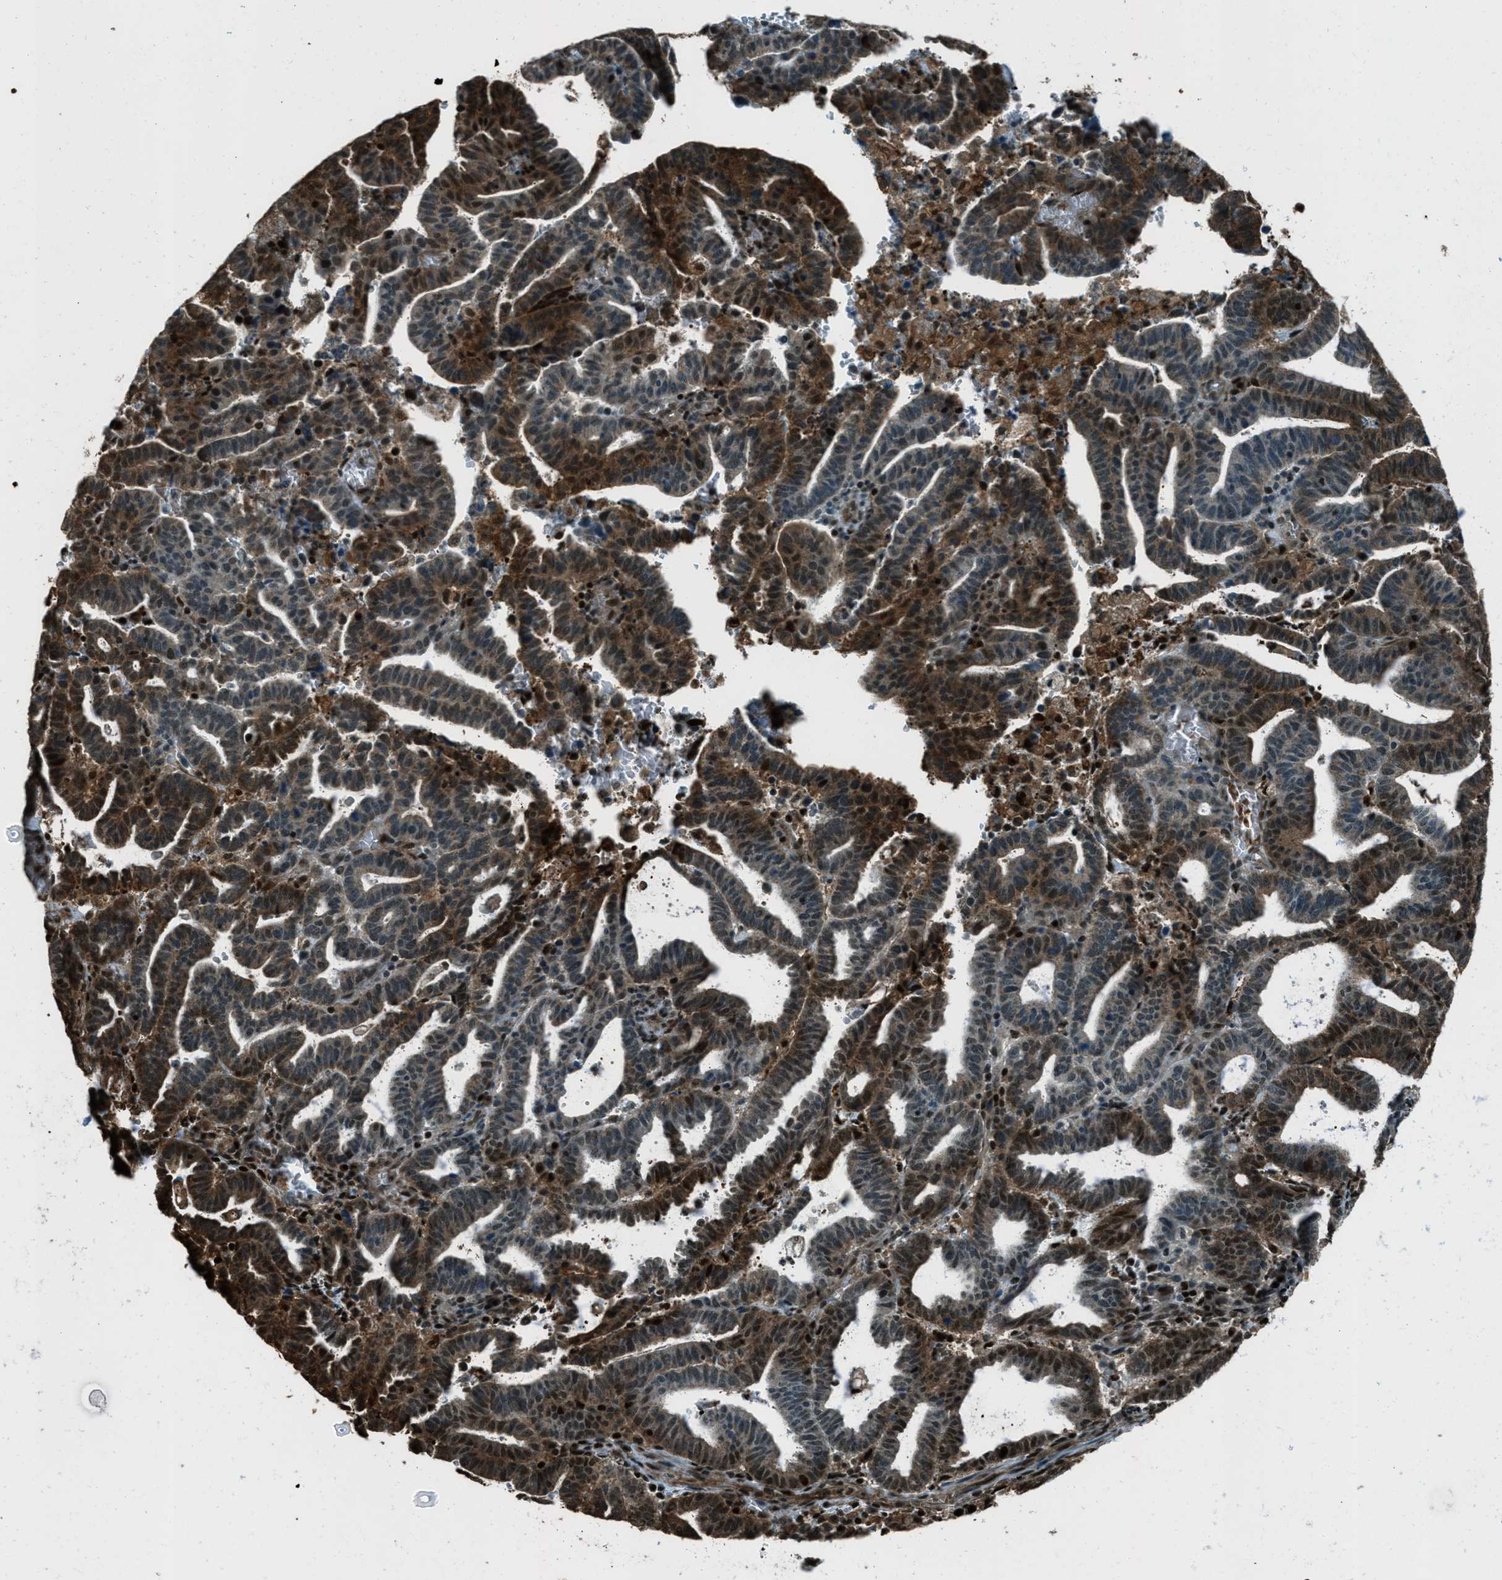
{"staining": {"intensity": "strong", "quantity": "25%-75%", "location": "cytoplasmic/membranous,nuclear"}, "tissue": "endometrial cancer", "cell_type": "Tumor cells", "image_type": "cancer", "snomed": [{"axis": "morphology", "description": "Adenocarcinoma, NOS"}, {"axis": "topography", "description": "Uterus"}], "caption": "Tumor cells show strong cytoplasmic/membranous and nuclear staining in about 25%-75% of cells in endometrial adenocarcinoma. Nuclei are stained in blue.", "gene": "TARDBP", "patient": {"sex": "female", "age": 83}}